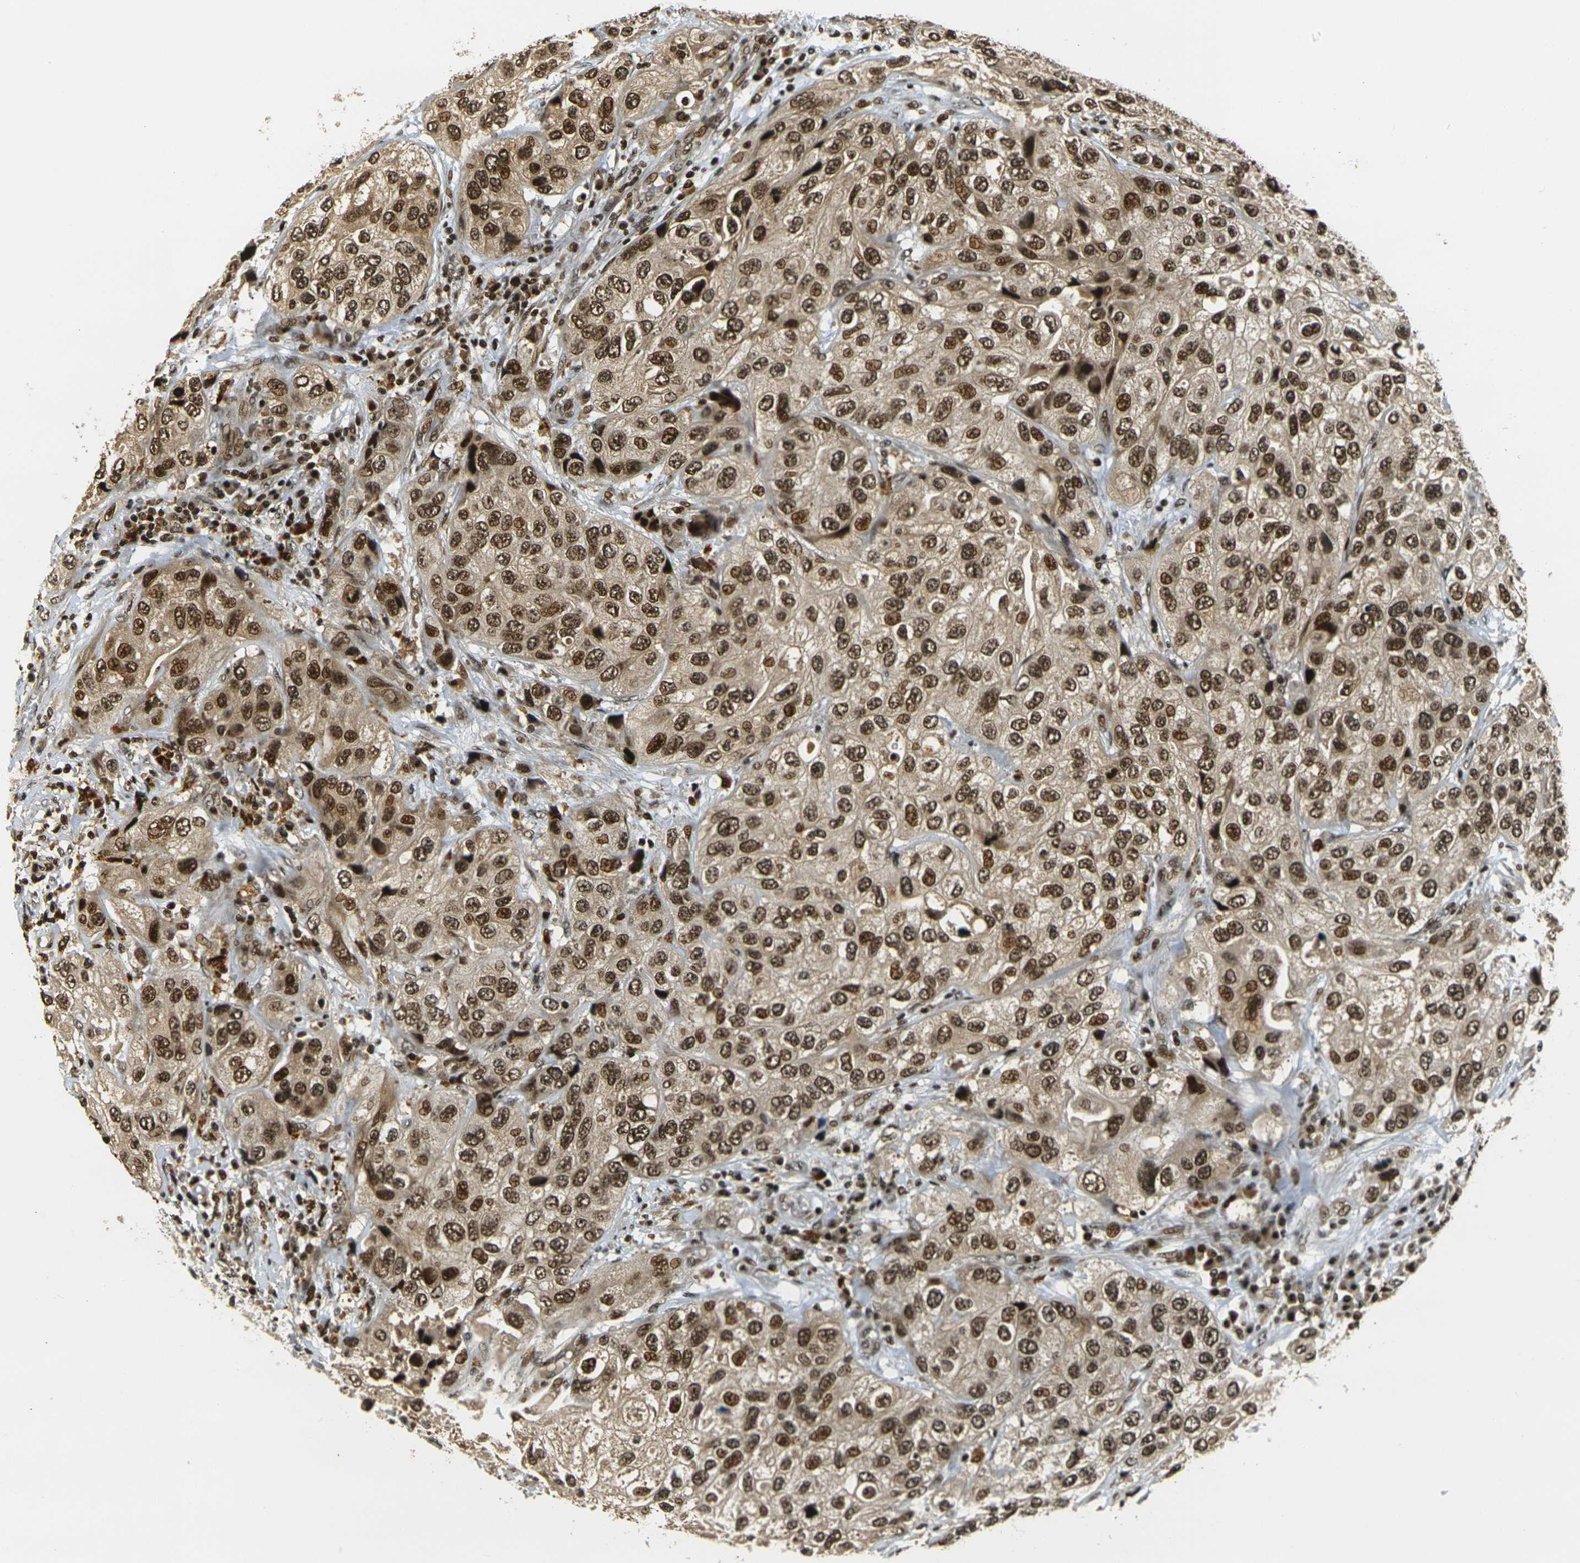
{"staining": {"intensity": "strong", "quantity": ">75%", "location": "cytoplasmic/membranous,nuclear"}, "tissue": "urothelial cancer", "cell_type": "Tumor cells", "image_type": "cancer", "snomed": [{"axis": "morphology", "description": "Urothelial carcinoma, High grade"}, {"axis": "topography", "description": "Urinary bladder"}], "caption": "The photomicrograph exhibits immunohistochemical staining of urothelial cancer. There is strong cytoplasmic/membranous and nuclear staining is appreciated in about >75% of tumor cells. Immunohistochemistry stains the protein in brown and the nuclei are stained blue.", "gene": "ACTL6A", "patient": {"sex": "female", "age": 64}}